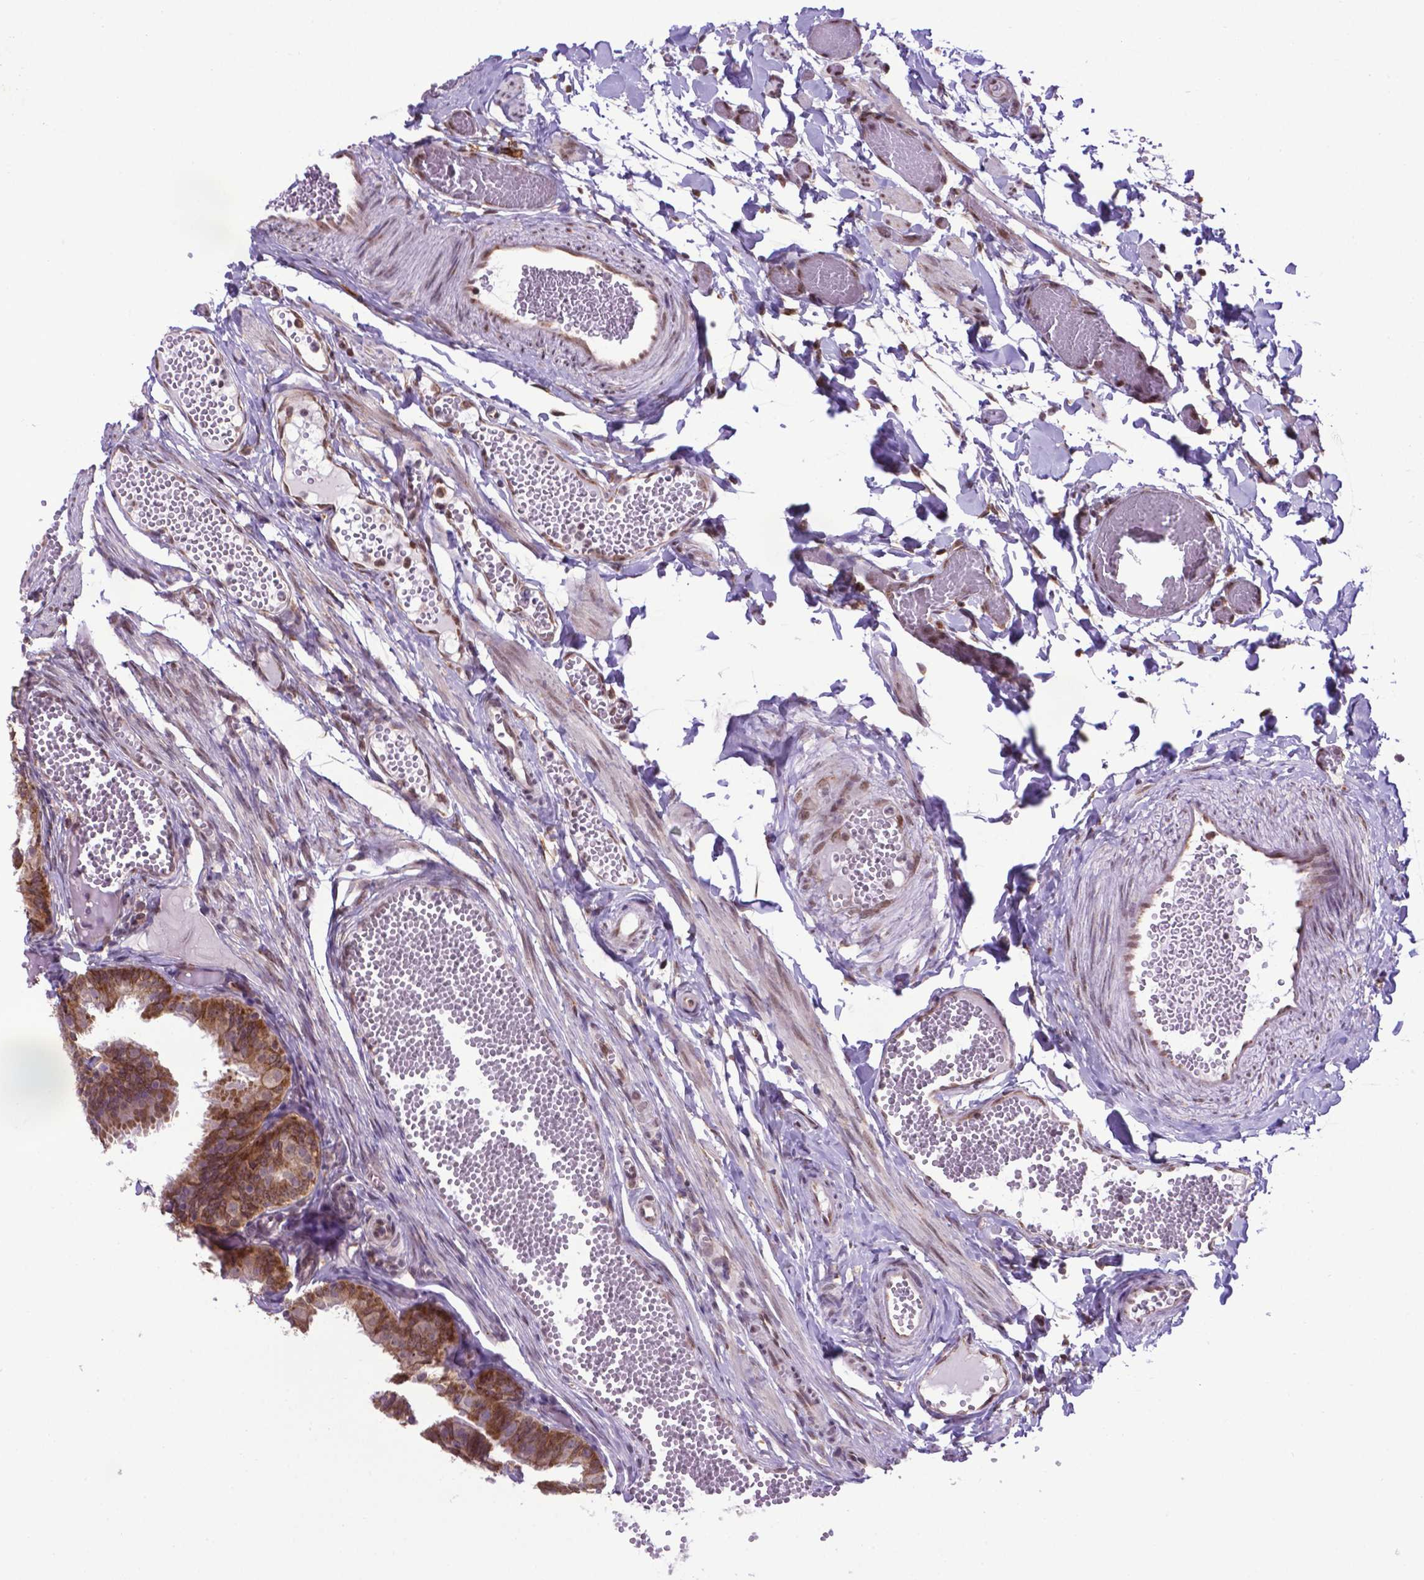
{"staining": {"intensity": "moderate", "quantity": "25%-75%", "location": "cytoplasmic/membranous"}, "tissue": "fallopian tube", "cell_type": "Glandular cells", "image_type": "normal", "snomed": [{"axis": "morphology", "description": "Normal tissue, NOS"}, {"axis": "topography", "description": "Fallopian tube"}], "caption": "Approximately 25%-75% of glandular cells in normal human fallopian tube show moderate cytoplasmic/membranous protein expression as visualized by brown immunohistochemical staining.", "gene": "ENSG00000269590", "patient": {"sex": "female", "age": 25}}